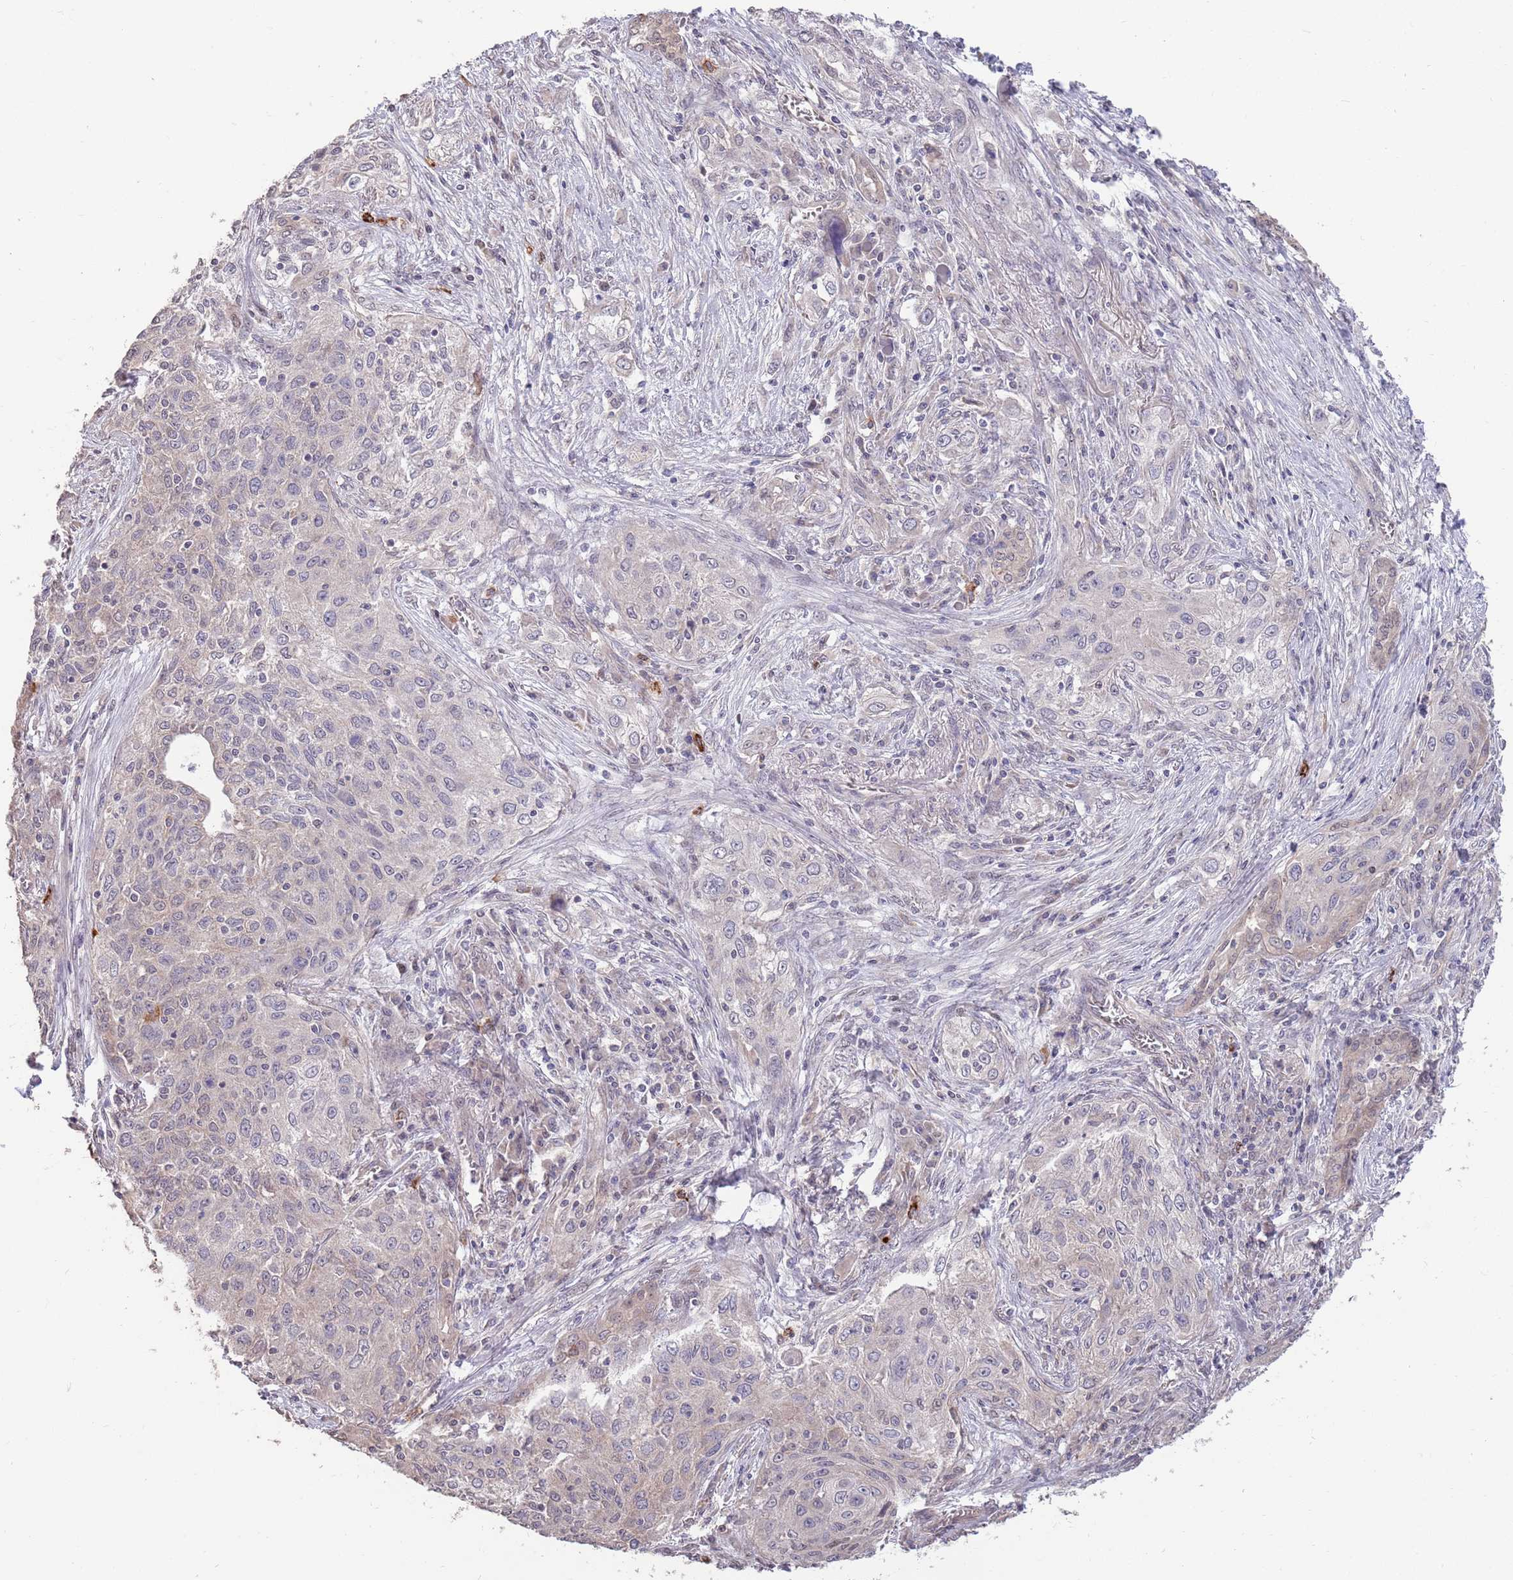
{"staining": {"intensity": "negative", "quantity": "none", "location": "none"}, "tissue": "lung cancer", "cell_type": "Tumor cells", "image_type": "cancer", "snomed": [{"axis": "morphology", "description": "Squamous cell carcinoma, NOS"}, {"axis": "topography", "description": "Lung"}], "caption": "Squamous cell carcinoma (lung) was stained to show a protein in brown. There is no significant positivity in tumor cells.", "gene": "MARVELD2", "patient": {"sex": "female", "age": 69}}